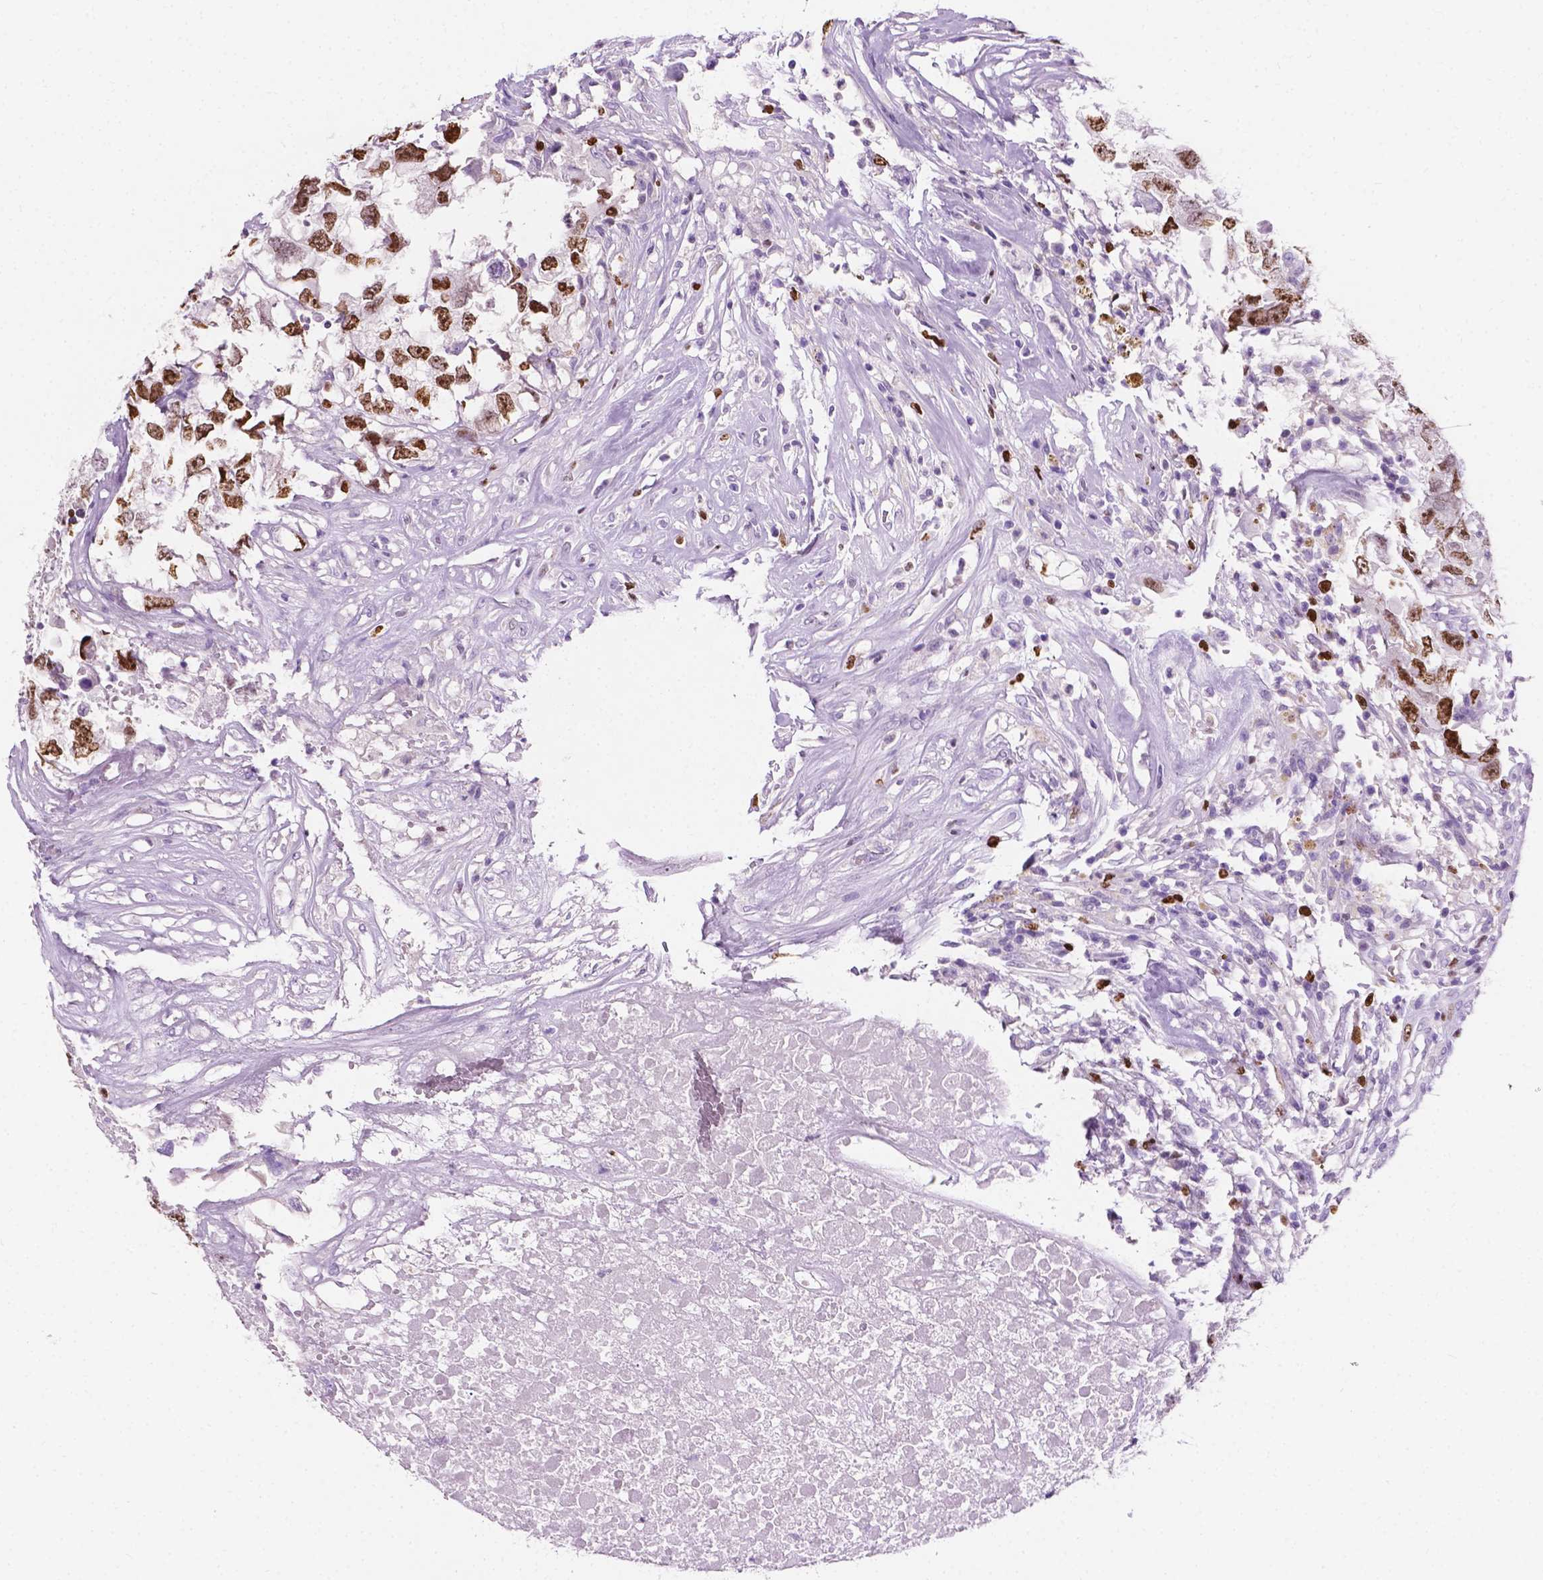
{"staining": {"intensity": "moderate", "quantity": ">75%", "location": "nuclear"}, "tissue": "testis cancer", "cell_type": "Tumor cells", "image_type": "cancer", "snomed": [{"axis": "morphology", "description": "Carcinoma, Embryonal, NOS"}, {"axis": "topography", "description": "Testis"}], "caption": "Testis cancer stained for a protein exhibits moderate nuclear positivity in tumor cells. Immunohistochemistry (ihc) stains the protein of interest in brown and the nuclei are stained blue.", "gene": "SIAH2", "patient": {"sex": "male", "age": 83}}